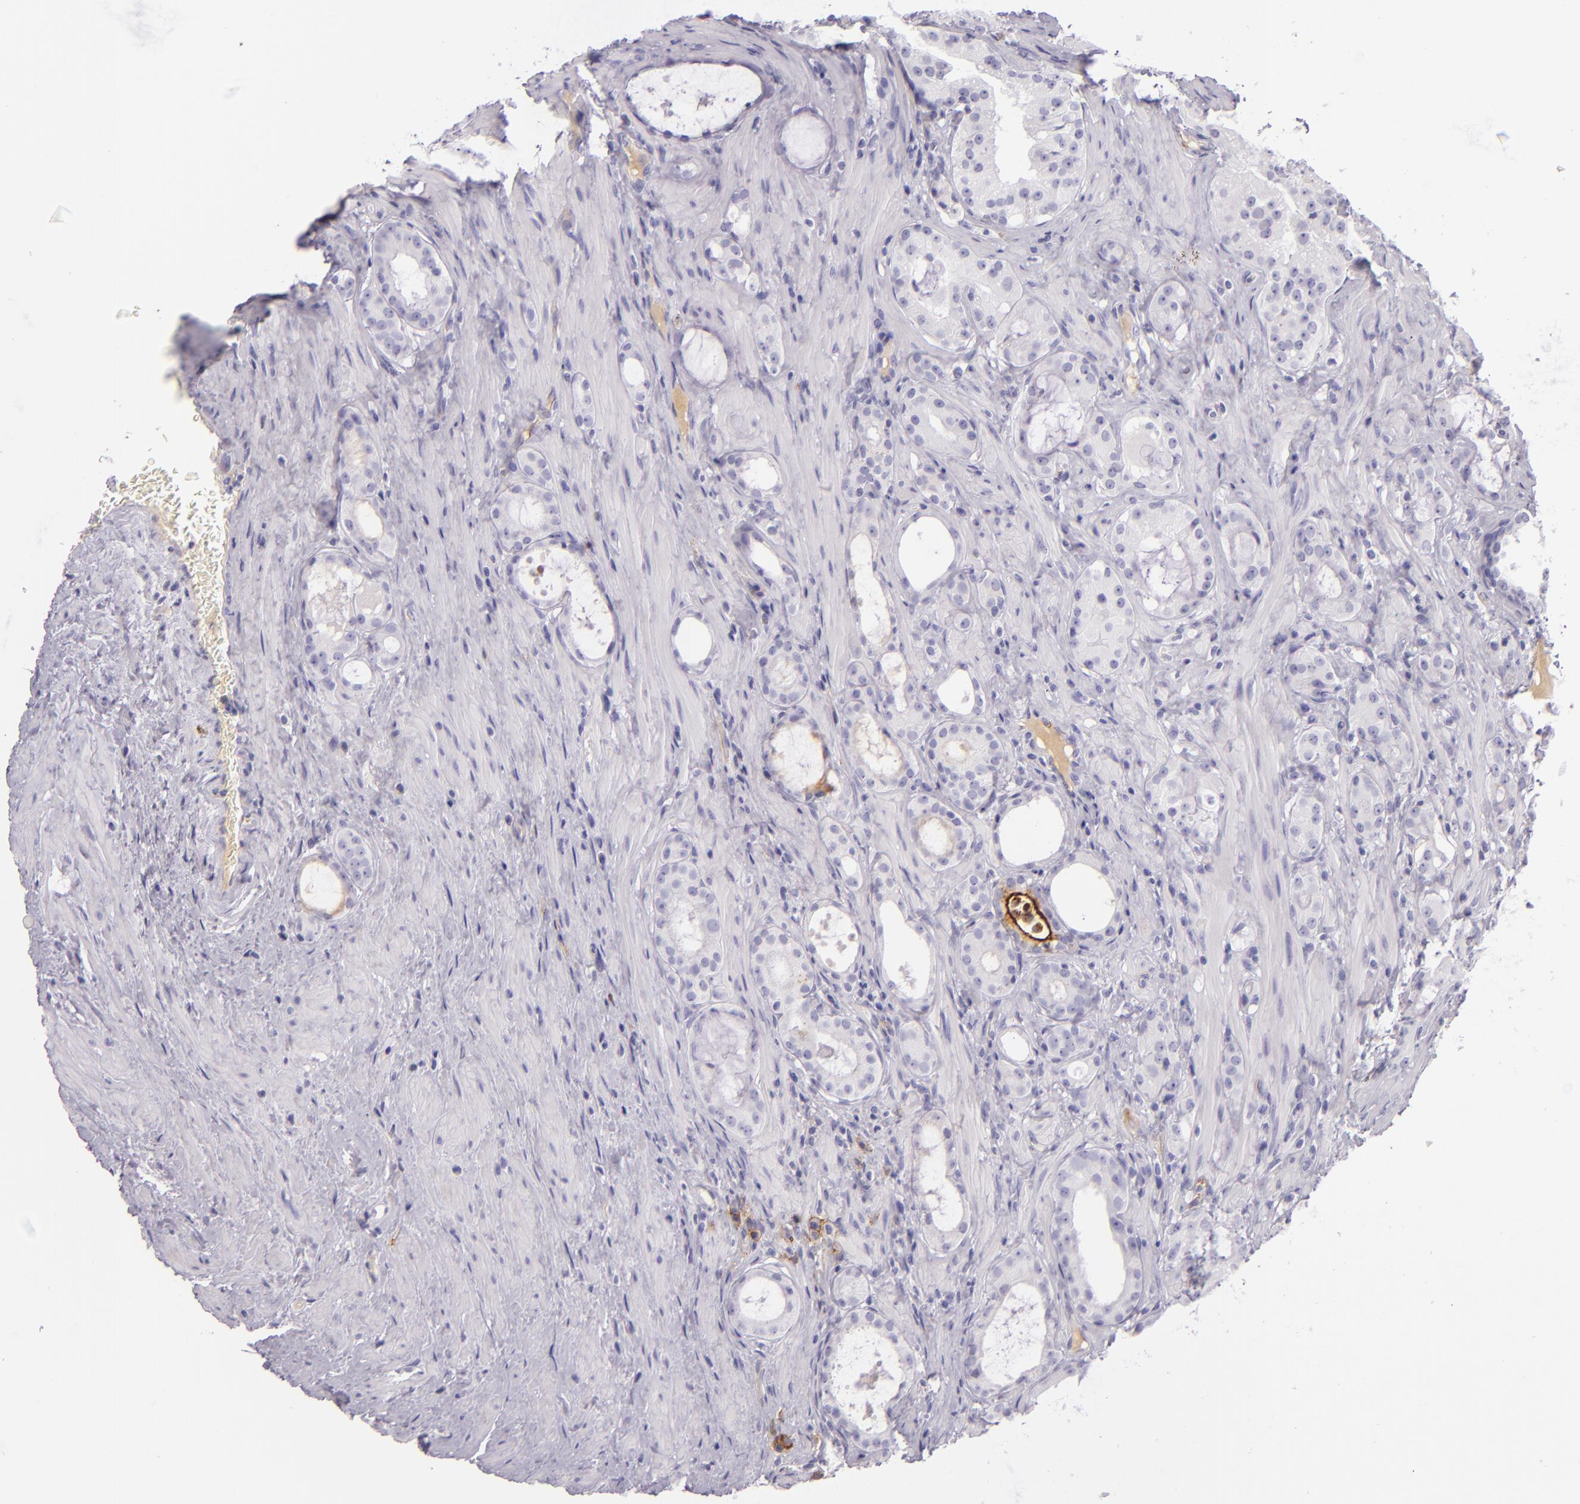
{"staining": {"intensity": "moderate", "quantity": "<25%", "location": "cytoplasmic/membranous"}, "tissue": "prostate cancer", "cell_type": "Tumor cells", "image_type": "cancer", "snomed": [{"axis": "morphology", "description": "Adenocarcinoma, Medium grade"}, {"axis": "topography", "description": "Prostate"}], "caption": "Immunohistochemical staining of human prostate cancer displays low levels of moderate cytoplasmic/membranous positivity in approximately <25% of tumor cells.", "gene": "ICAM1", "patient": {"sex": "male", "age": 73}}